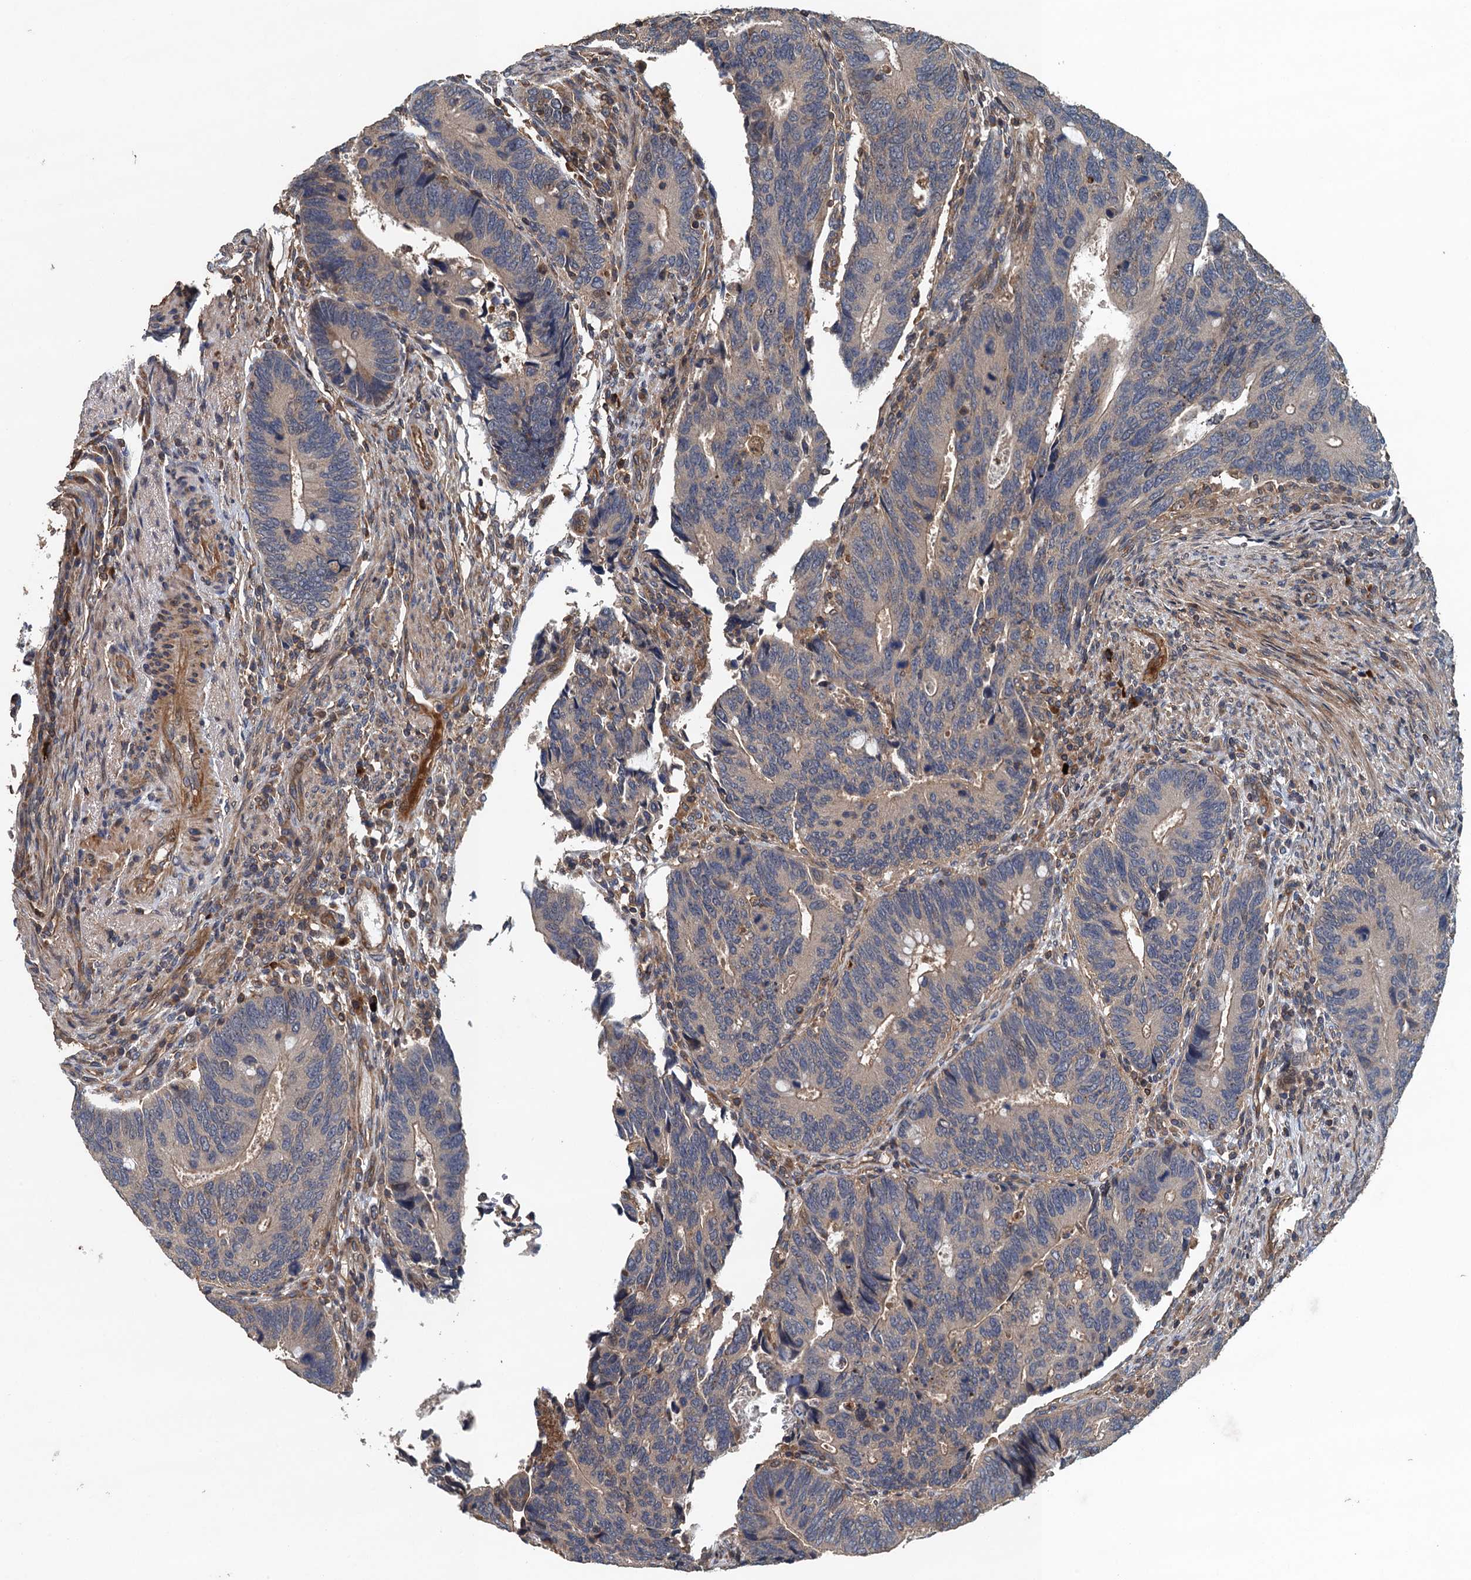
{"staining": {"intensity": "weak", "quantity": "25%-75%", "location": "cytoplasmic/membranous"}, "tissue": "colorectal cancer", "cell_type": "Tumor cells", "image_type": "cancer", "snomed": [{"axis": "morphology", "description": "Adenocarcinoma, NOS"}, {"axis": "topography", "description": "Colon"}], "caption": "An immunohistochemistry photomicrograph of tumor tissue is shown. Protein staining in brown labels weak cytoplasmic/membranous positivity in colorectal cancer within tumor cells.", "gene": "BORCS5", "patient": {"sex": "male", "age": 87}}